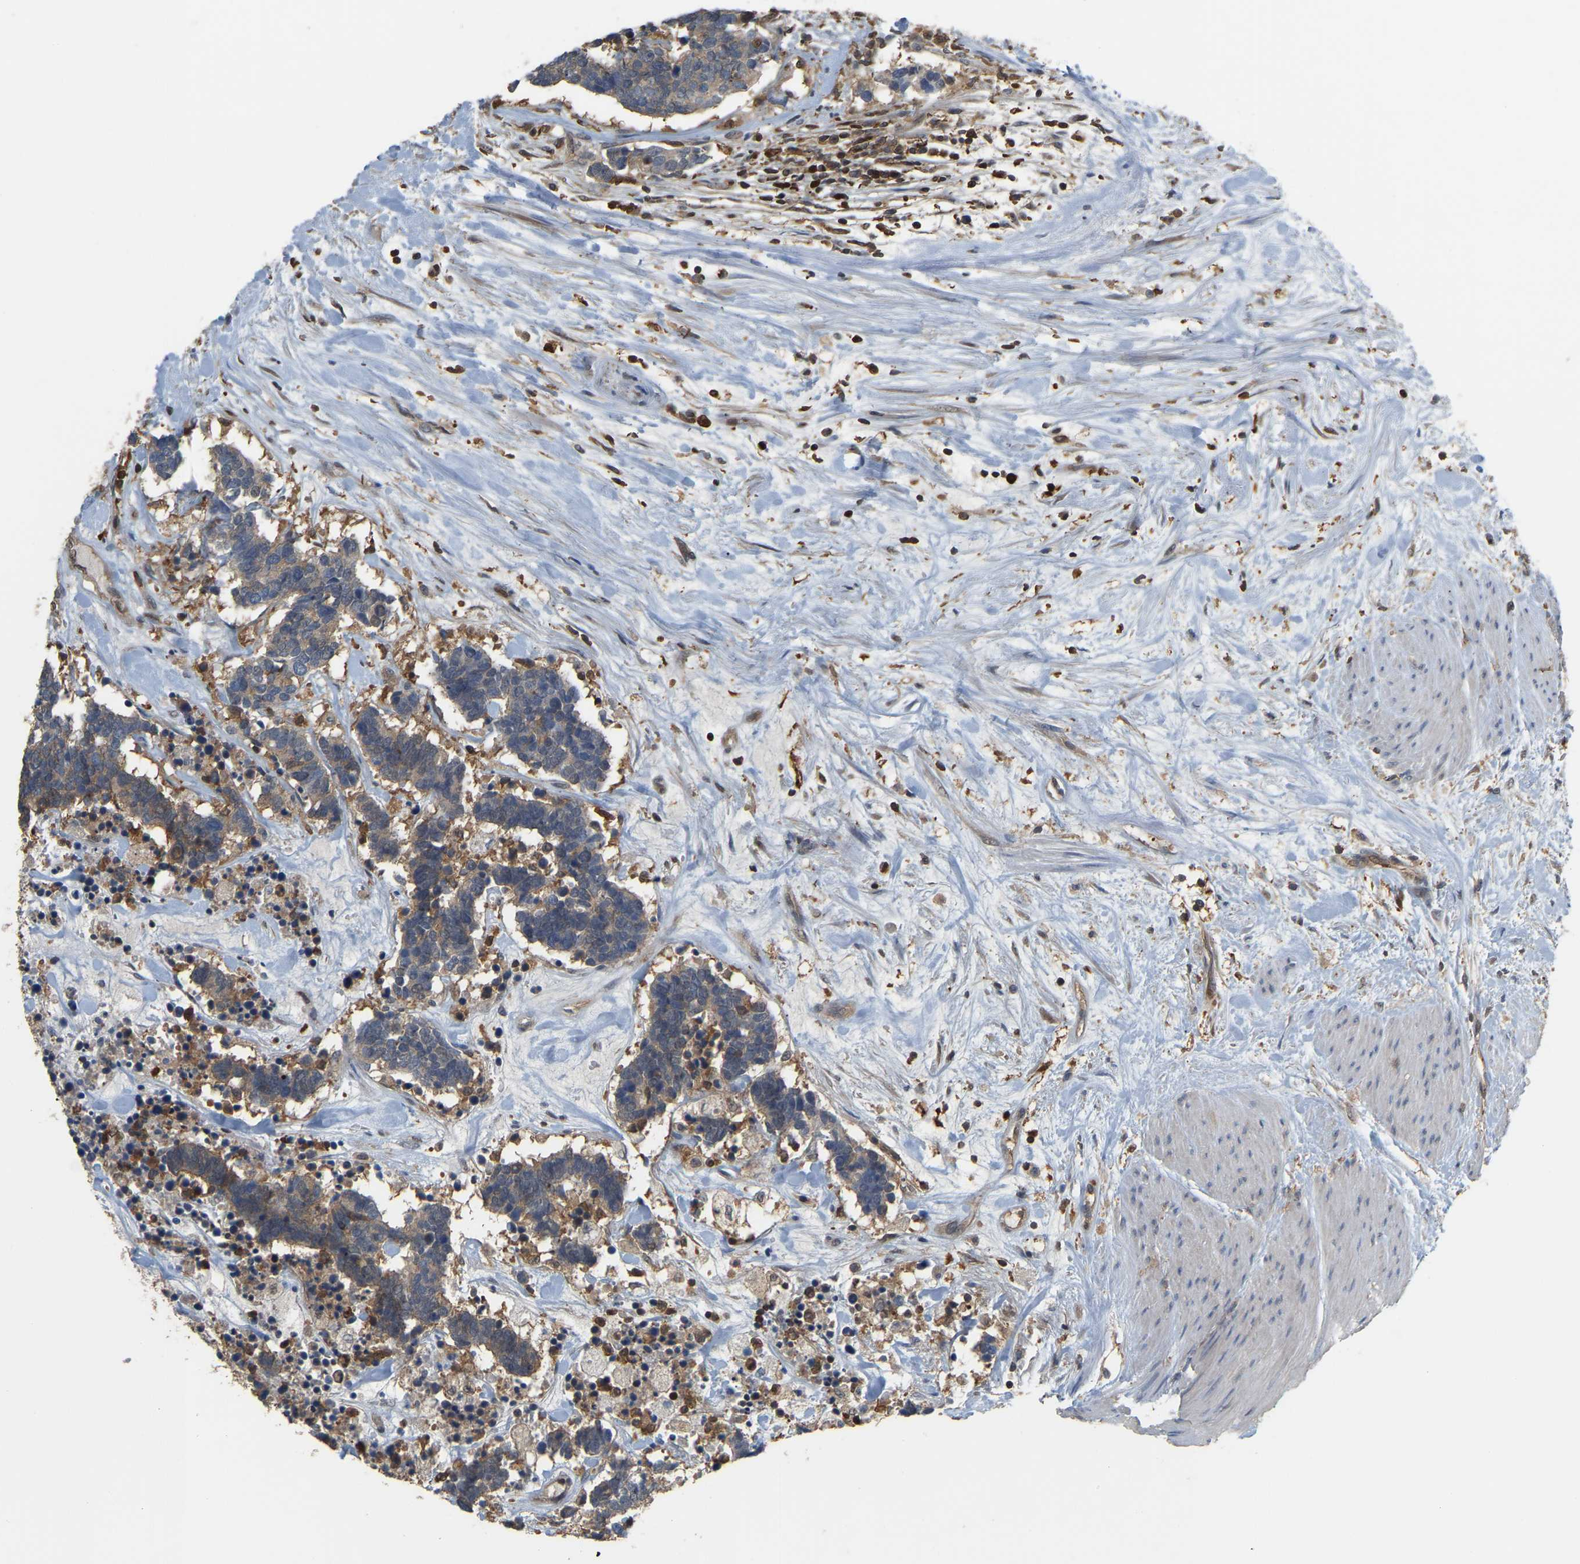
{"staining": {"intensity": "moderate", "quantity": "25%-75%", "location": "cytoplasmic/membranous"}, "tissue": "carcinoid", "cell_type": "Tumor cells", "image_type": "cancer", "snomed": [{"axis": "morphology", "description": "Carcinoma, NOS"}, {"axis": "morphology", "description": "Carcinoid, malignant, NOS"}, {"axis": "topography", "description": "Urinary bladder"}], "caption": "Immunohistochemistry image of human carcinoid stained for a protein (brown), which displays medium levels of moderate cytoplasmic/membranous expression in about 25%-75% of tumor cells.", "gene": "MTPN", "patient": {"sex": "male", "age": 57}}